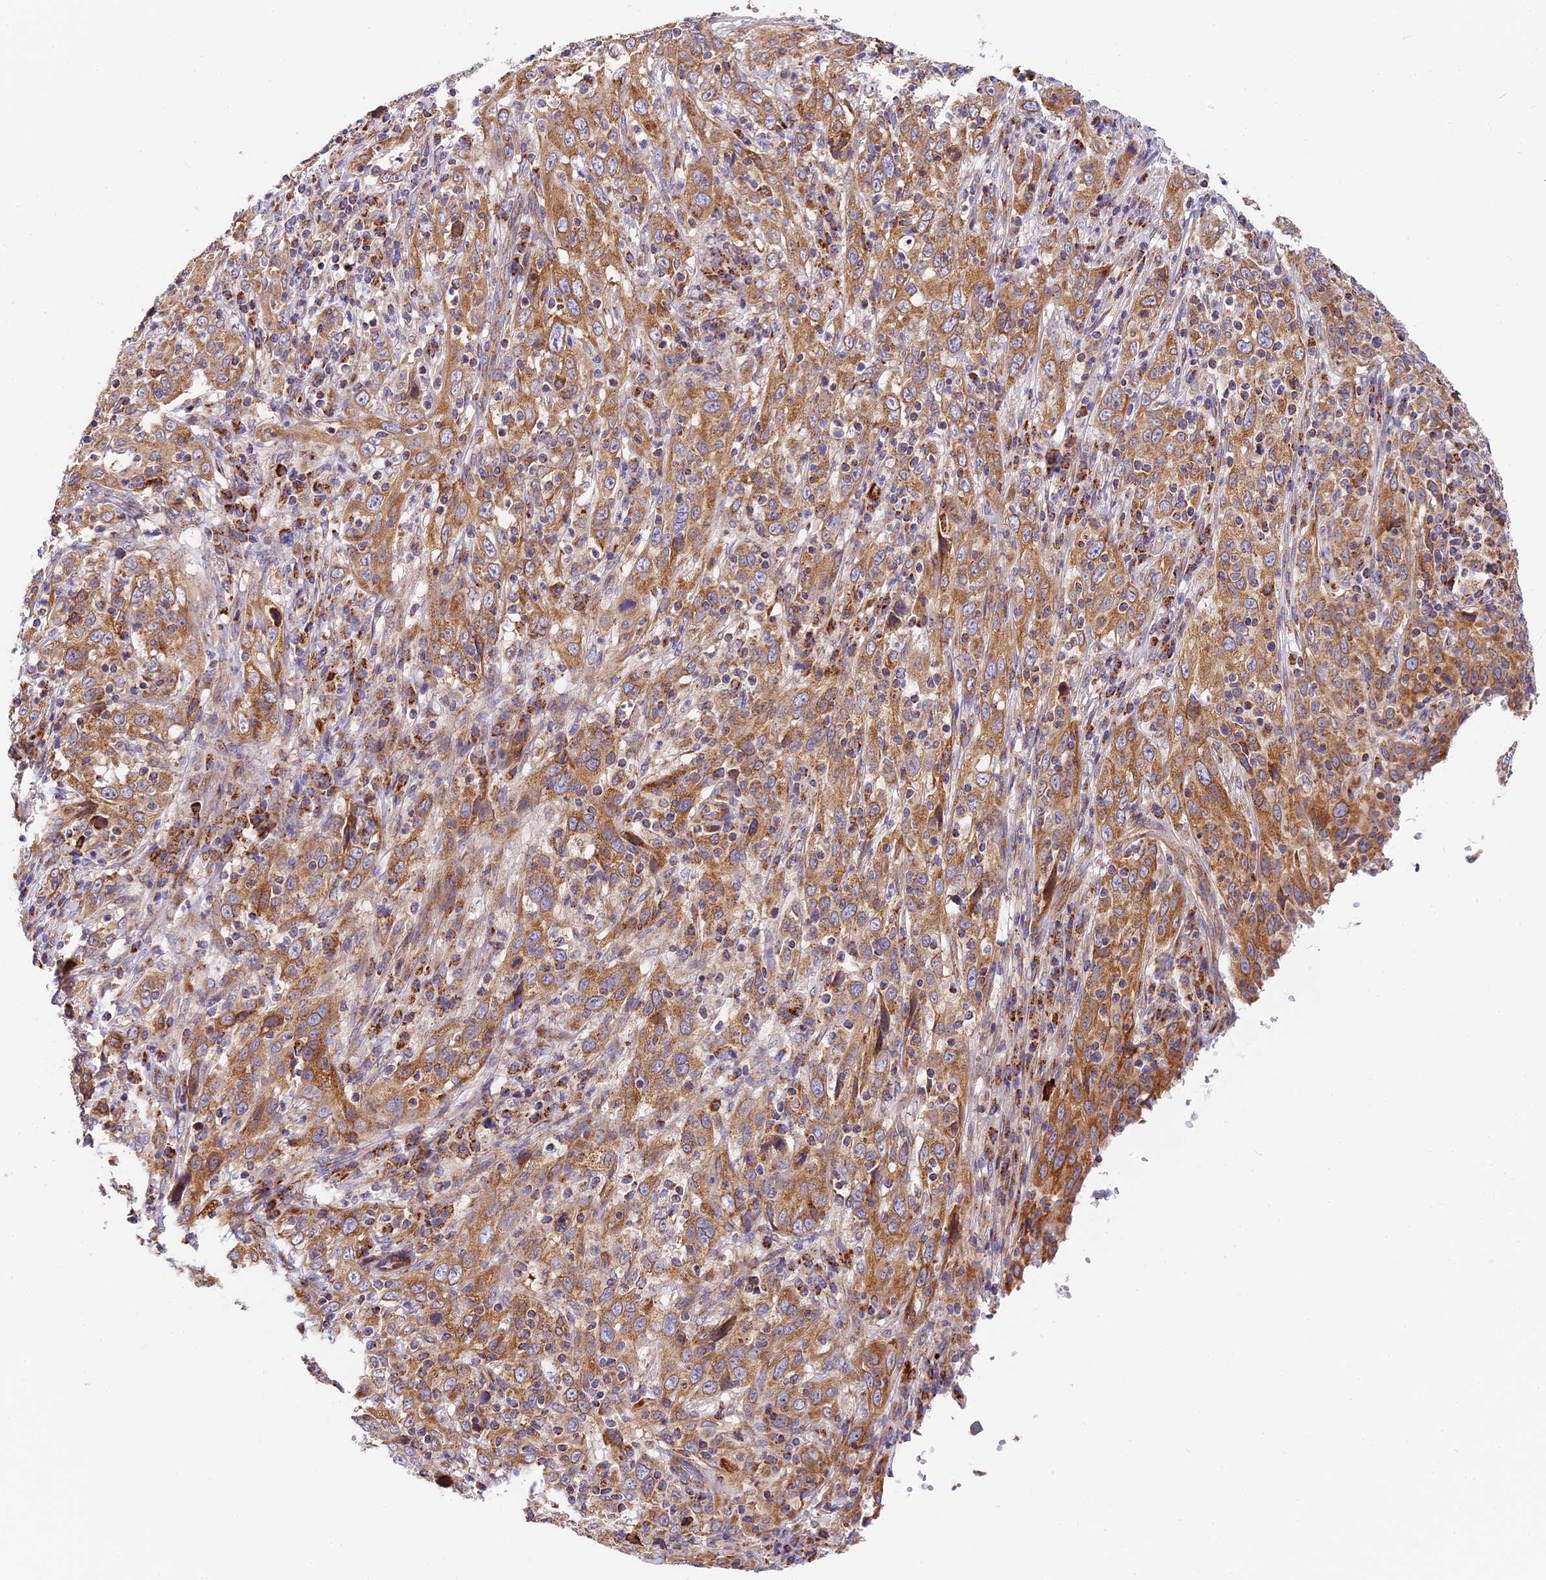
{"staining": {"intensity": "moderate", "quantity": ">75%", "location": "cytoplasmic/membranous"}, "tissue": "cervical cancer", "cell_type": "Tumor cells", "image_type": "cancer", "snomed": [{"axis": "morphology", "description": "Squamous cell carcinoma, NOS"}, {"axis": "topography", "description": "Cervix"}], "caption": "IHC micrograph of neoplastic tissue: squamous cell carcinoma (cervical) stained using immunohistochemistry demonstrates medium levels of moderate protein expression localized specifically in the cytoplasmic/membranous of tumor cells, appearing as a cytoplasmic/membranous brown color.", "gene": "MRAS", "patient": {"sex": "female", "age": 46}}